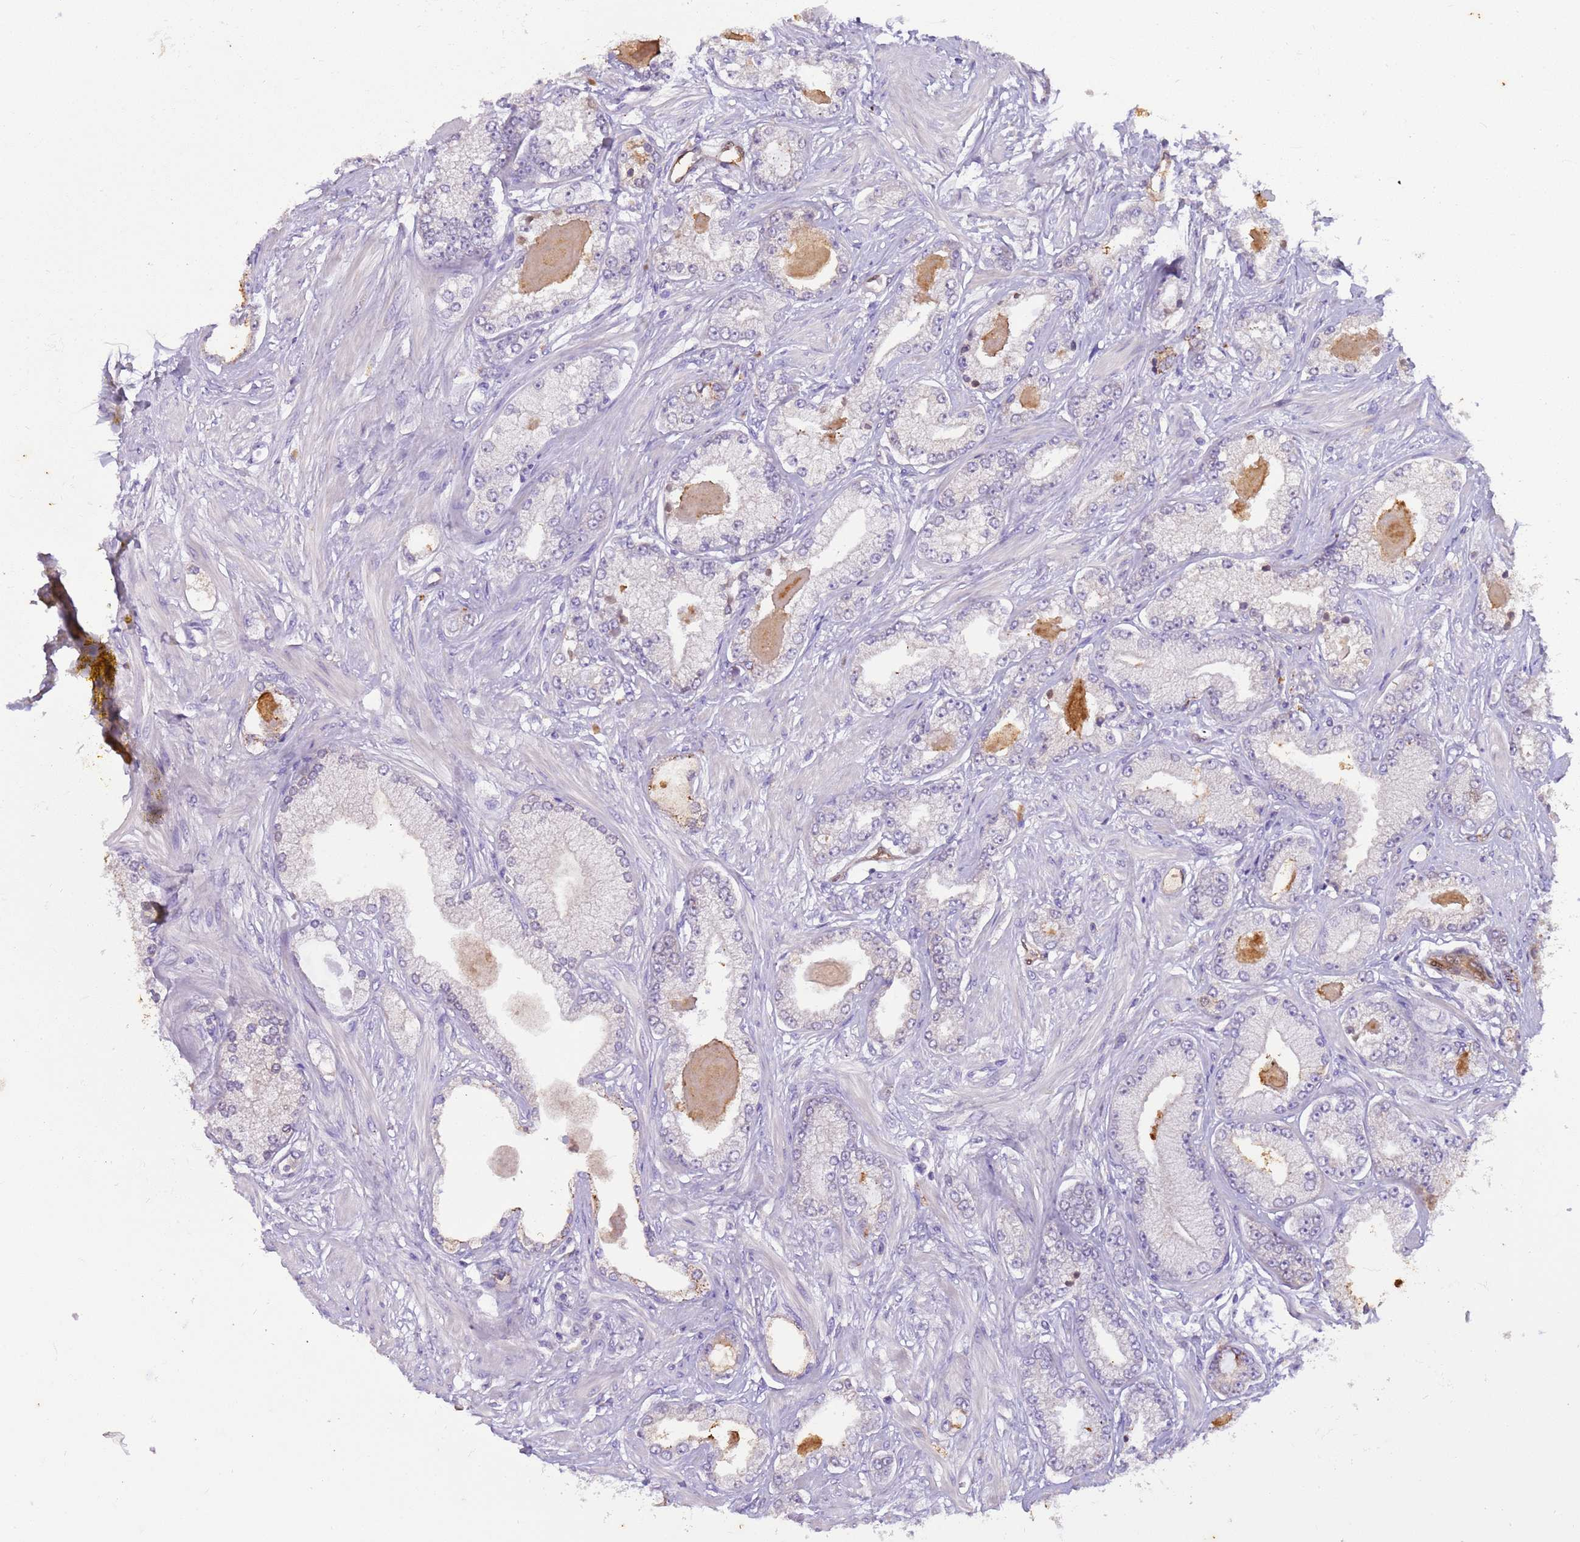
{"staining": {"intensity": "negative", "quantity": "none", "location": "none"}, "tissue": "prostate cancer", "cell_type": "Tumor cells", "image_type": "cancer", "snomed": [{"axis": "morphology", "description": "Adenocarcinoma, Low grade"}, {"axis": "topography", "description": "Prostate"}], "caption": "Micrograph shows no significant protein staining in tumor cells of adenocarcinoma (low-grade) (prostate).", "gene": "PLCXD3", "patient": {"sex": "male", "age": 64}}